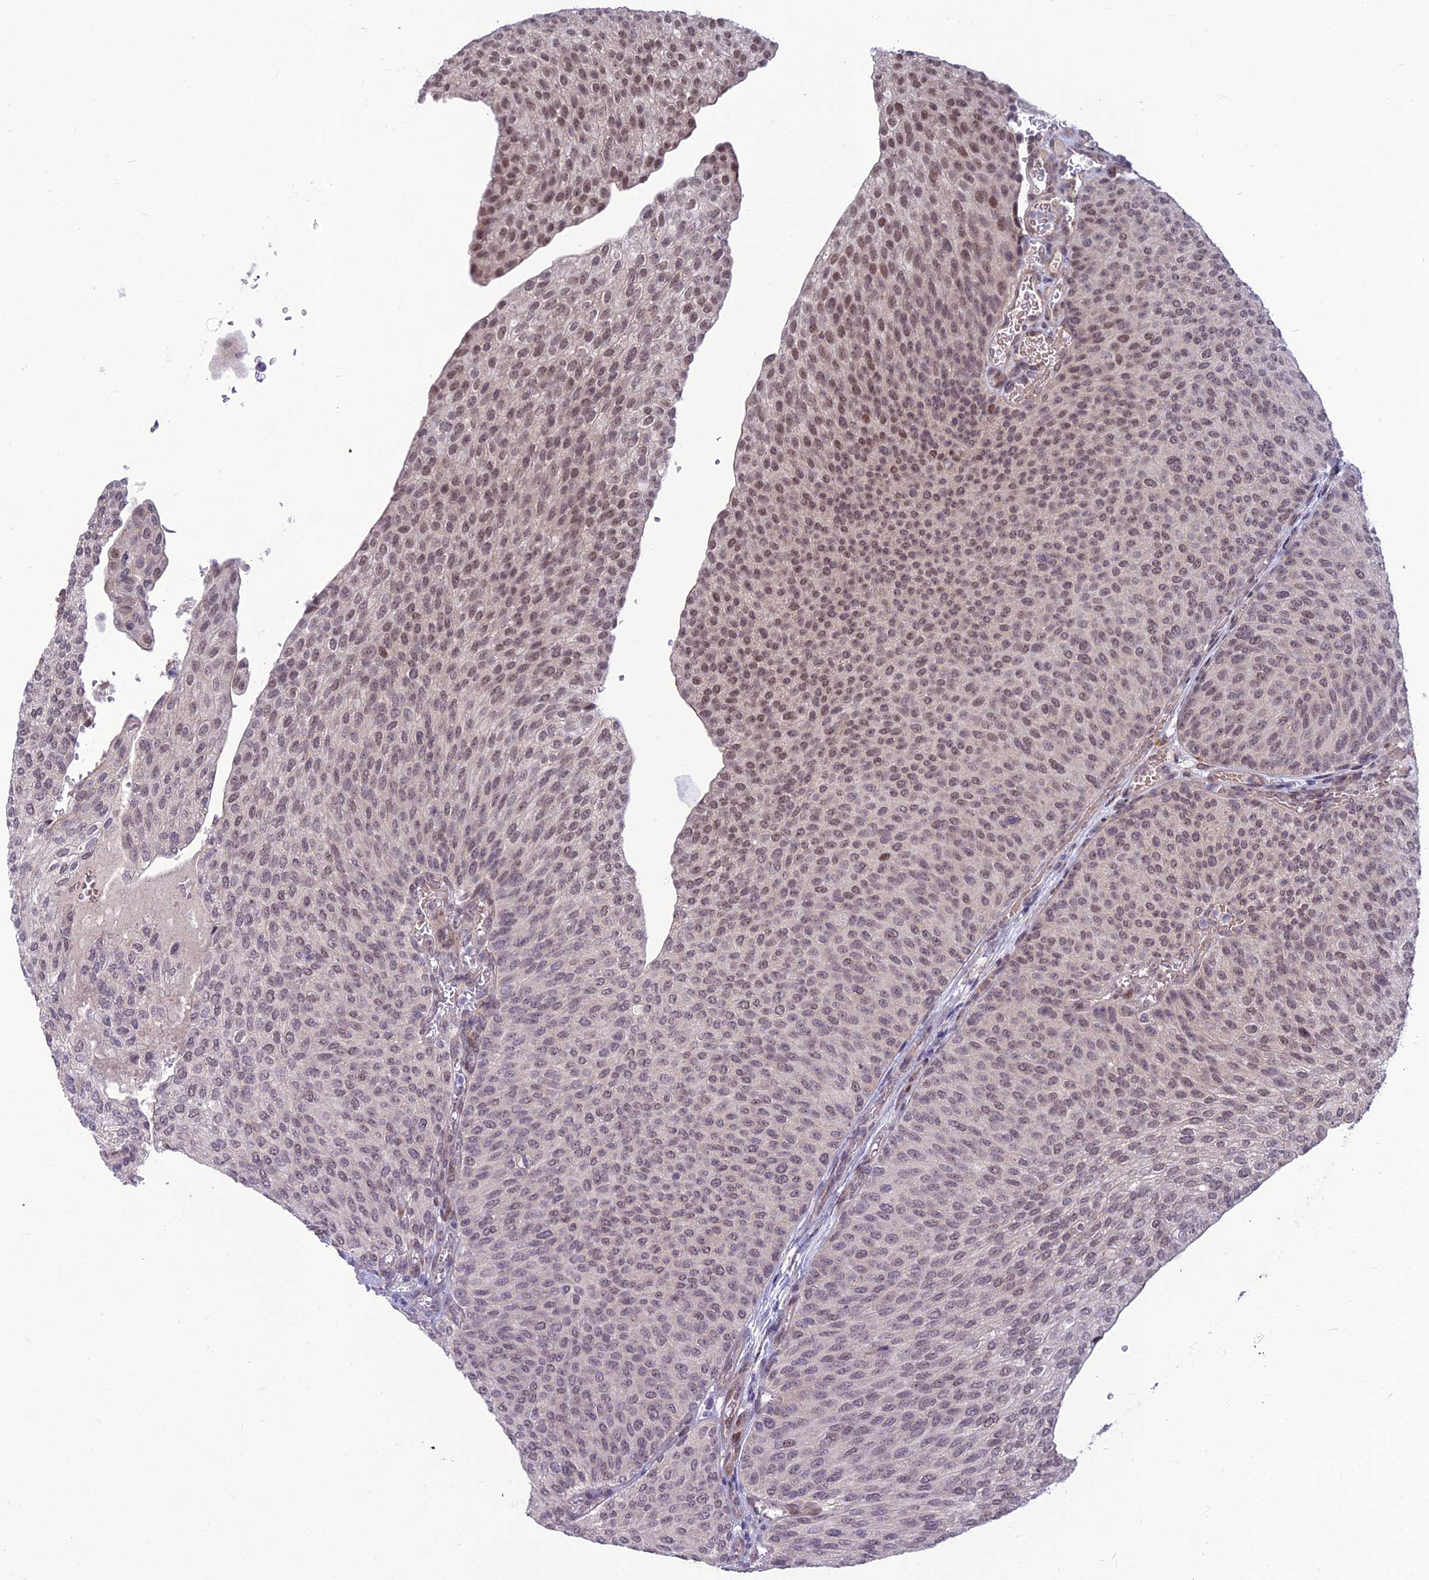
{"staining": {"intensity": "weak", "quantity": "25%-75%", "location": "nuclear"}, "tissue": "urothelial cancer", "cell_type": "Tumor cells", "image_type": "cancer", "snomed": [{"axis": "morphology", "description": "Urothelial carcinoma, High grade"}, {"axis": "topography", "description": "Urinary bladder"}], "caption": "A micrograph showing weak nuclear expression in about 25%-75% of tumor cells in urothelial cancer, as visualized by brown immunohistochemical staining.", "gene": "FBRS", "patient": {"sex": "female", "age": 79}}